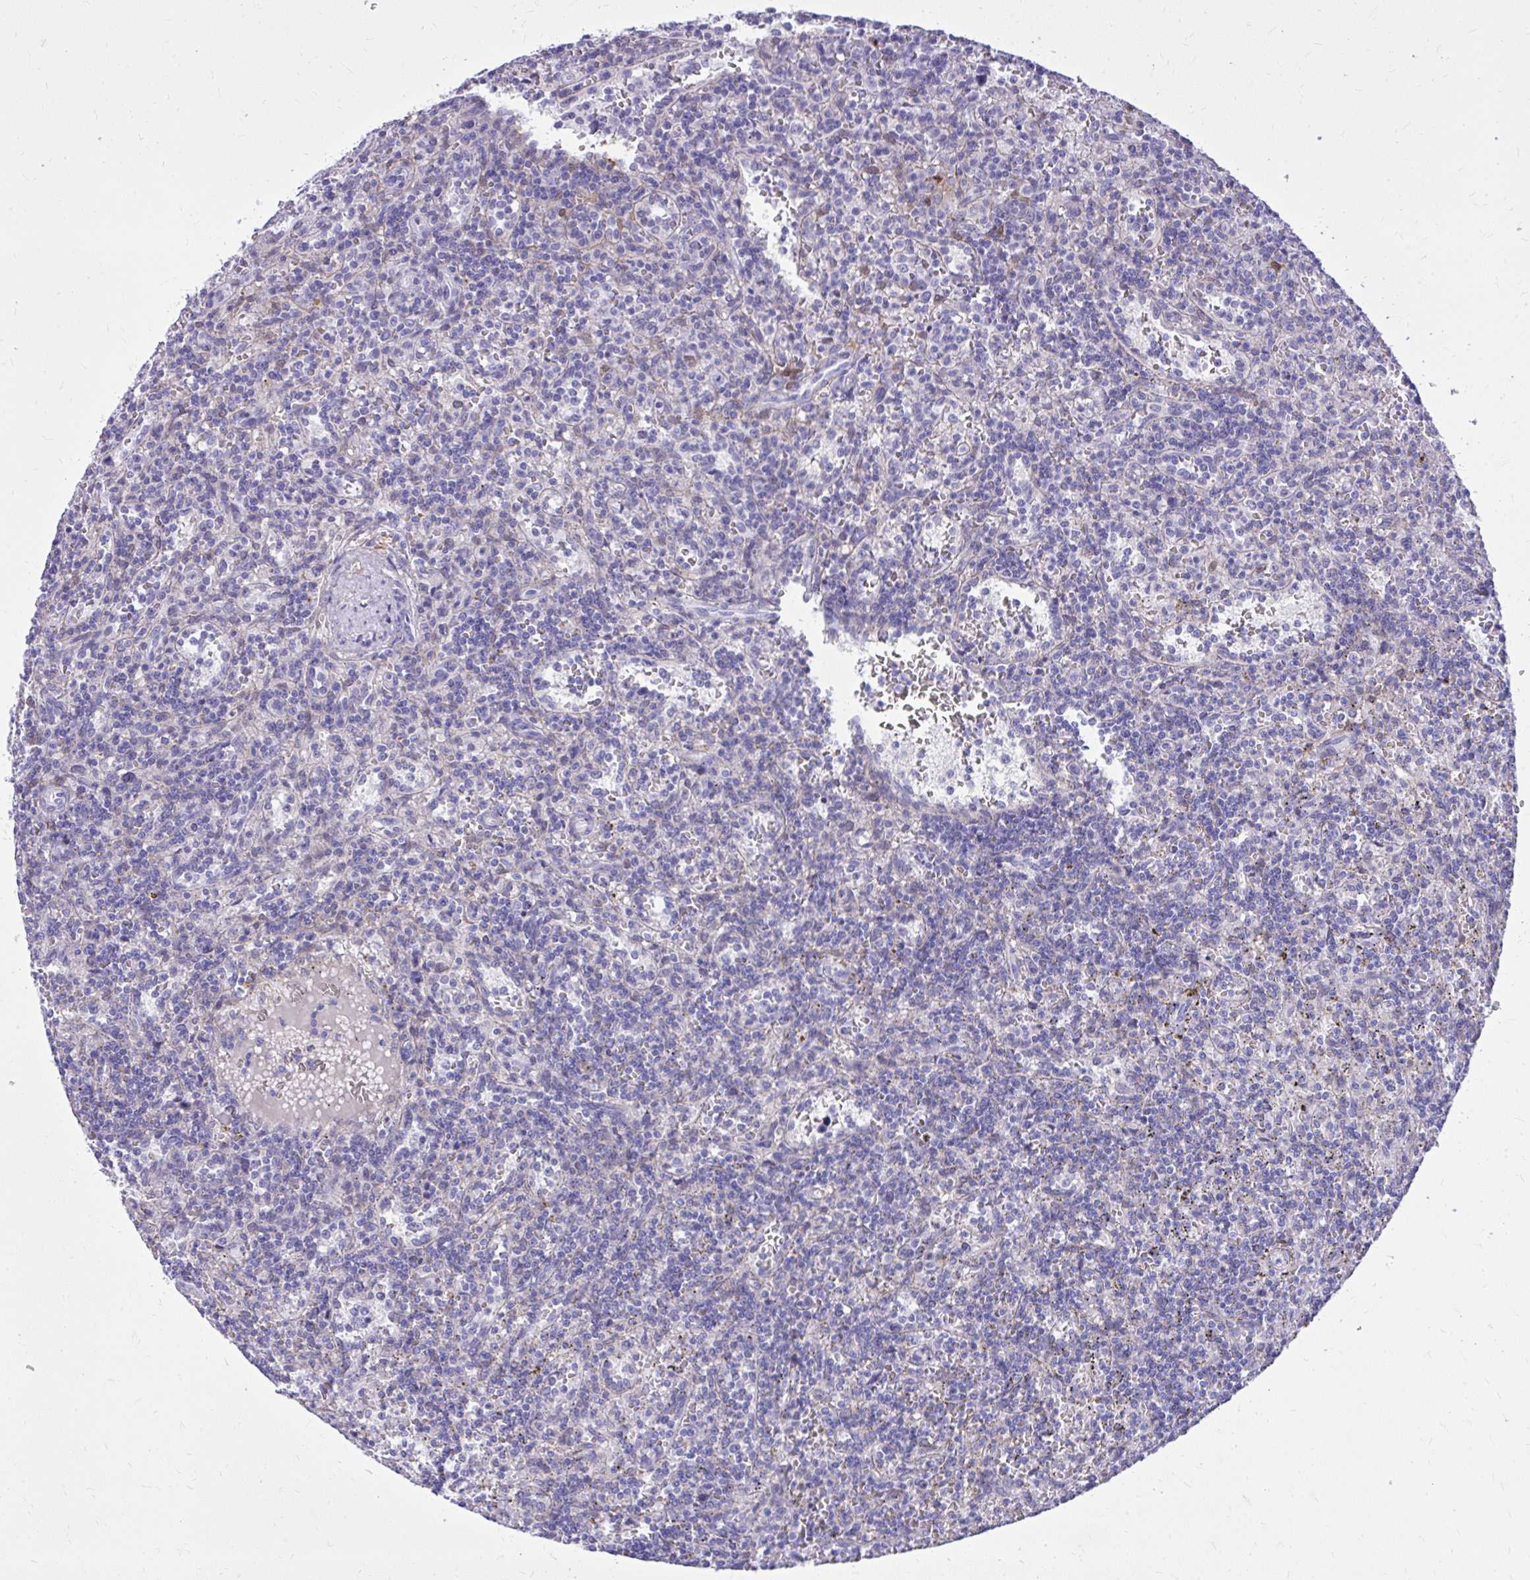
{"staining": {"intensity": "negative", "quantity": "none", "location": "none"}, "tissue": "lymphoma", "cell_type": "Tumor cells", "image_type": "cancer", "snomed": [{"axis": "morphology", "description": "Malignant lymphoma, non-Hodgkin's type, Low grade"}, {"axis": "topography", "description": "Spleen"}], "caption": "A photomicrograph of low-grade malignant lymphoma, non-Hodgkin's type stained for a protein reveals no brown staining in tumor cells. Brightfield microscopy of immunohistochemistry stained with DAB (3,3'-diaminobenzidine) (brown) and hematoxylin (blue), captured at high magnification.", "gene": "NNMT", "patient": {"sex": "male", "age": 73}}